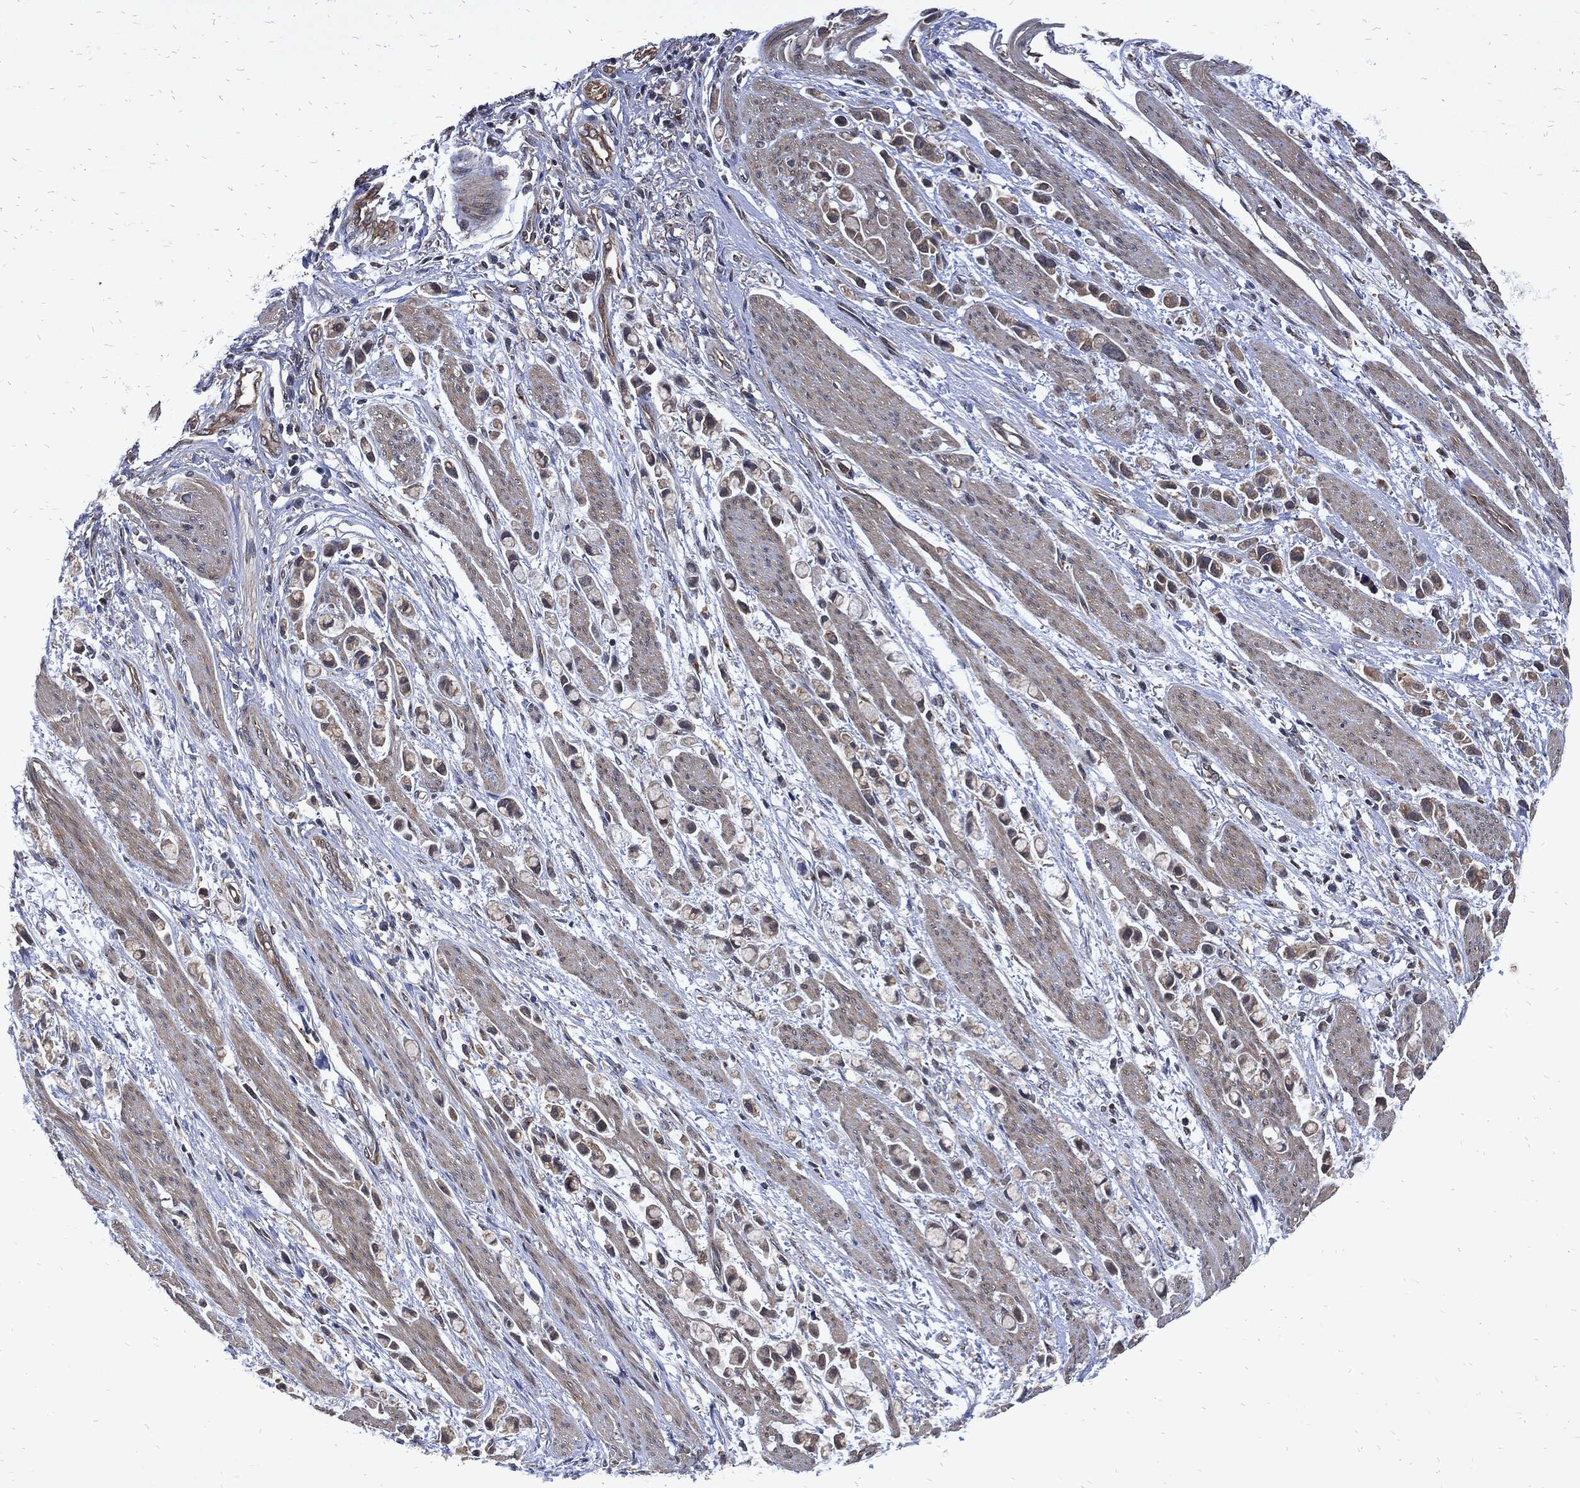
{"staining": {"intensity": "weak", "quantity": "<25%", "location": "cytoplasmic/membranous"}, "tissue": "stomach cancer", "cell_type": "Tumor cells", "image_type": "cancer", "snomed": [{"axis": "morphology", "description": "Adenocarcinoma, NOS"}, {"axis": "topography", "description": "Stomach"}], "caption": "Immunohistochemistry (IHC) histopathology image of neoplastic tissue: stomach adenocarcinoma stained with DAB (3,3'-diaminobenzidine) shows no significant protein staining in tumor cells.", "gene": "DCTN1", "patient": {"sex": "female", "age": 81}}